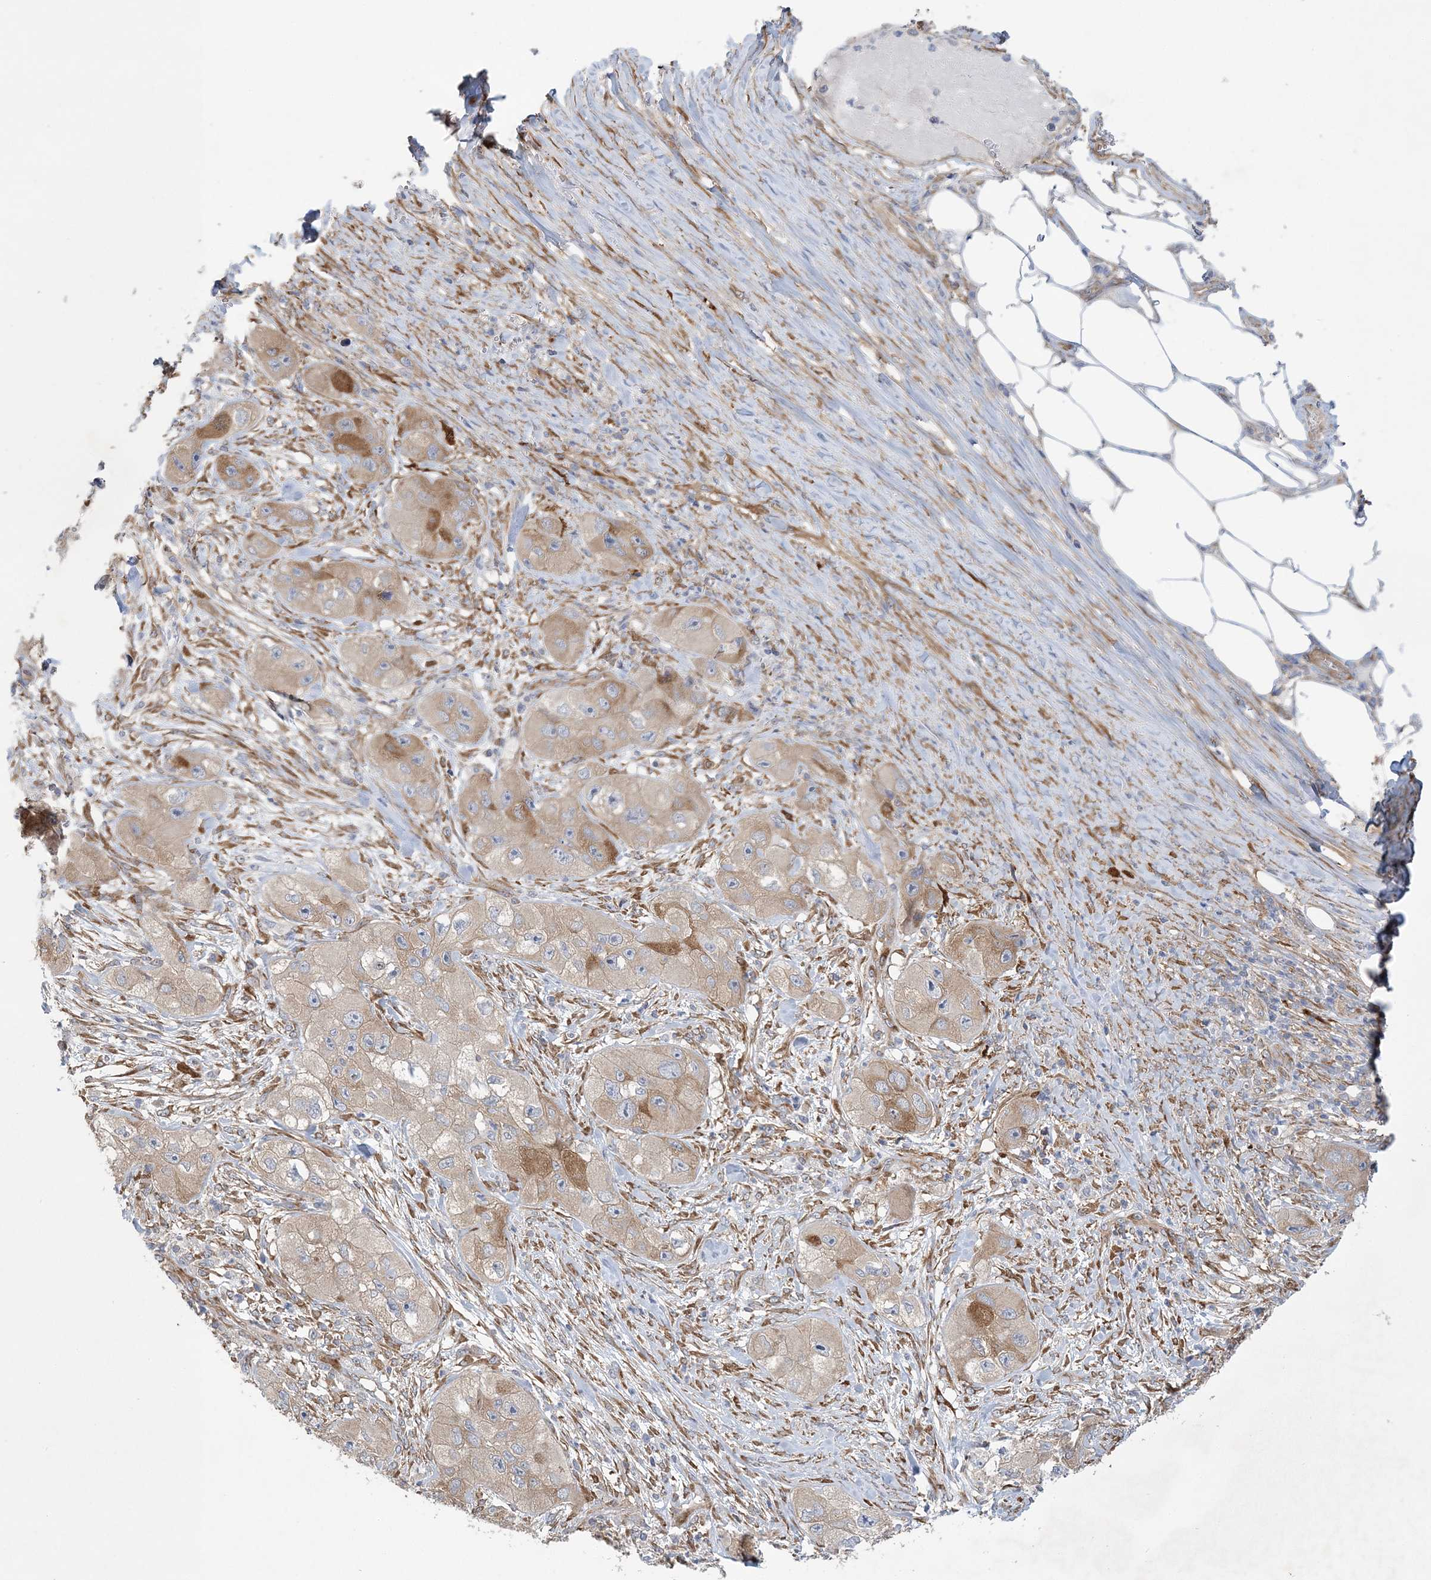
{"staining": {"intensity": "weak", "quantity": "25%-75%", "location": "cytoplasmic/membranous"}, "tissue": "skin cancer", "cell_type": "Tumor cells", "image_type": "cancer", "snomed": [{"axis": "morphology", "description": "Squamous cell carcinoma, NOS"}, {"axis": "topography", "description": "Skin"}, {"axis": "topography", "description": "Subcutis"}], "caption": "Tumor cells demonstrate low levels of weak cytoplasmic/membranous staining in about 25%-75% of cells in skin cancer.", "gene": "MAP4K5", "patient": {"sex": "male", "age": 73}}